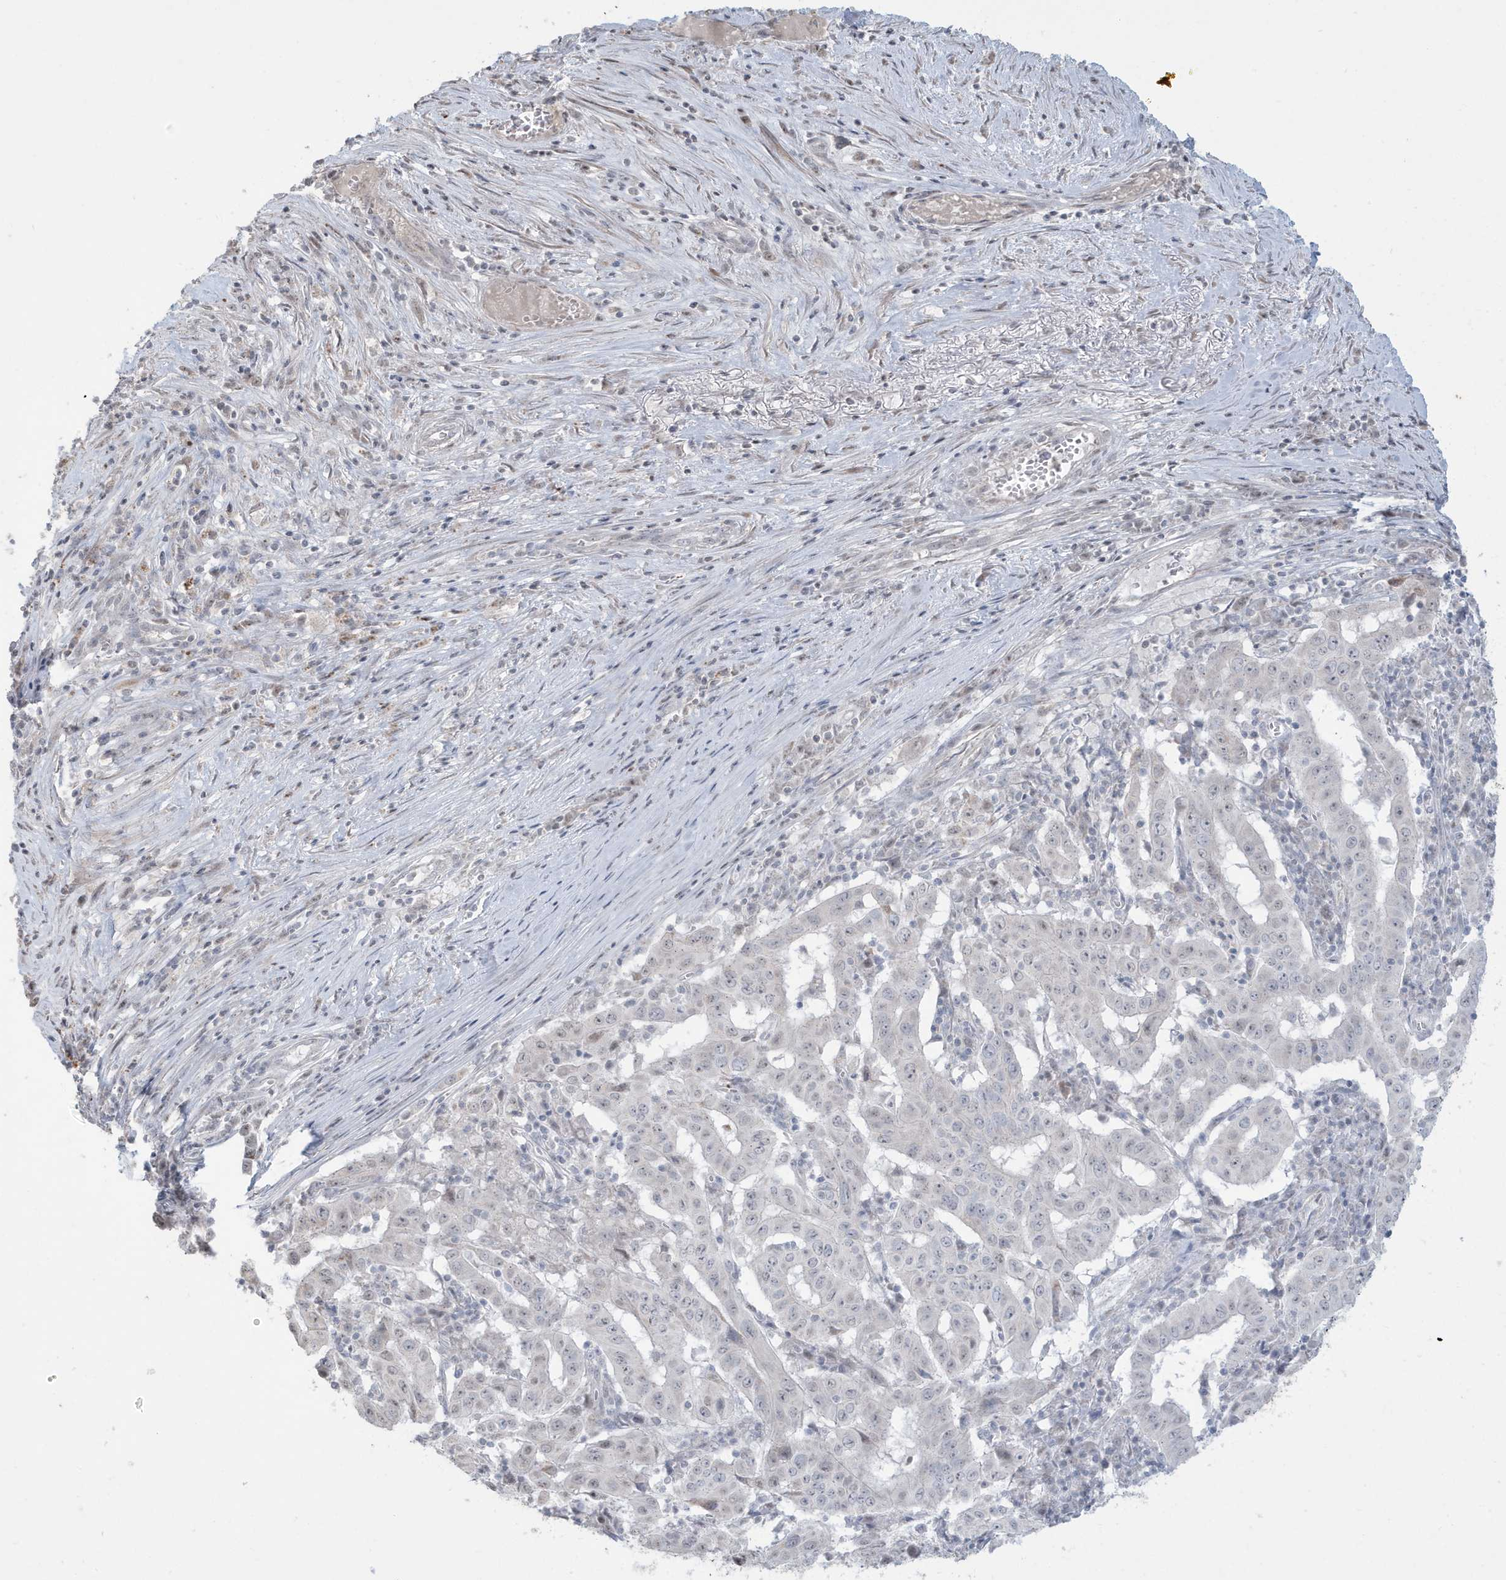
{"staining": {"intensity": "negative", "quantity": "none", "location": "none"}, "tissue": "pancreatic cancer", "cell_type": "Tumor cells", "image_type": "cancer", "snomed": [{"axis": "morphology", "description": "Adenocarcinoma, NOS"}, {"axis": "topography", "description": "Pancreas"}], "caption": "This is a histopathology image of immunohistochemistry staining of pancreatic cancer (adenocarcinoma), which shows no staining in tumor cells.", "gene": "FNDC1", "patient": {"sex": "male", "age": 63}}